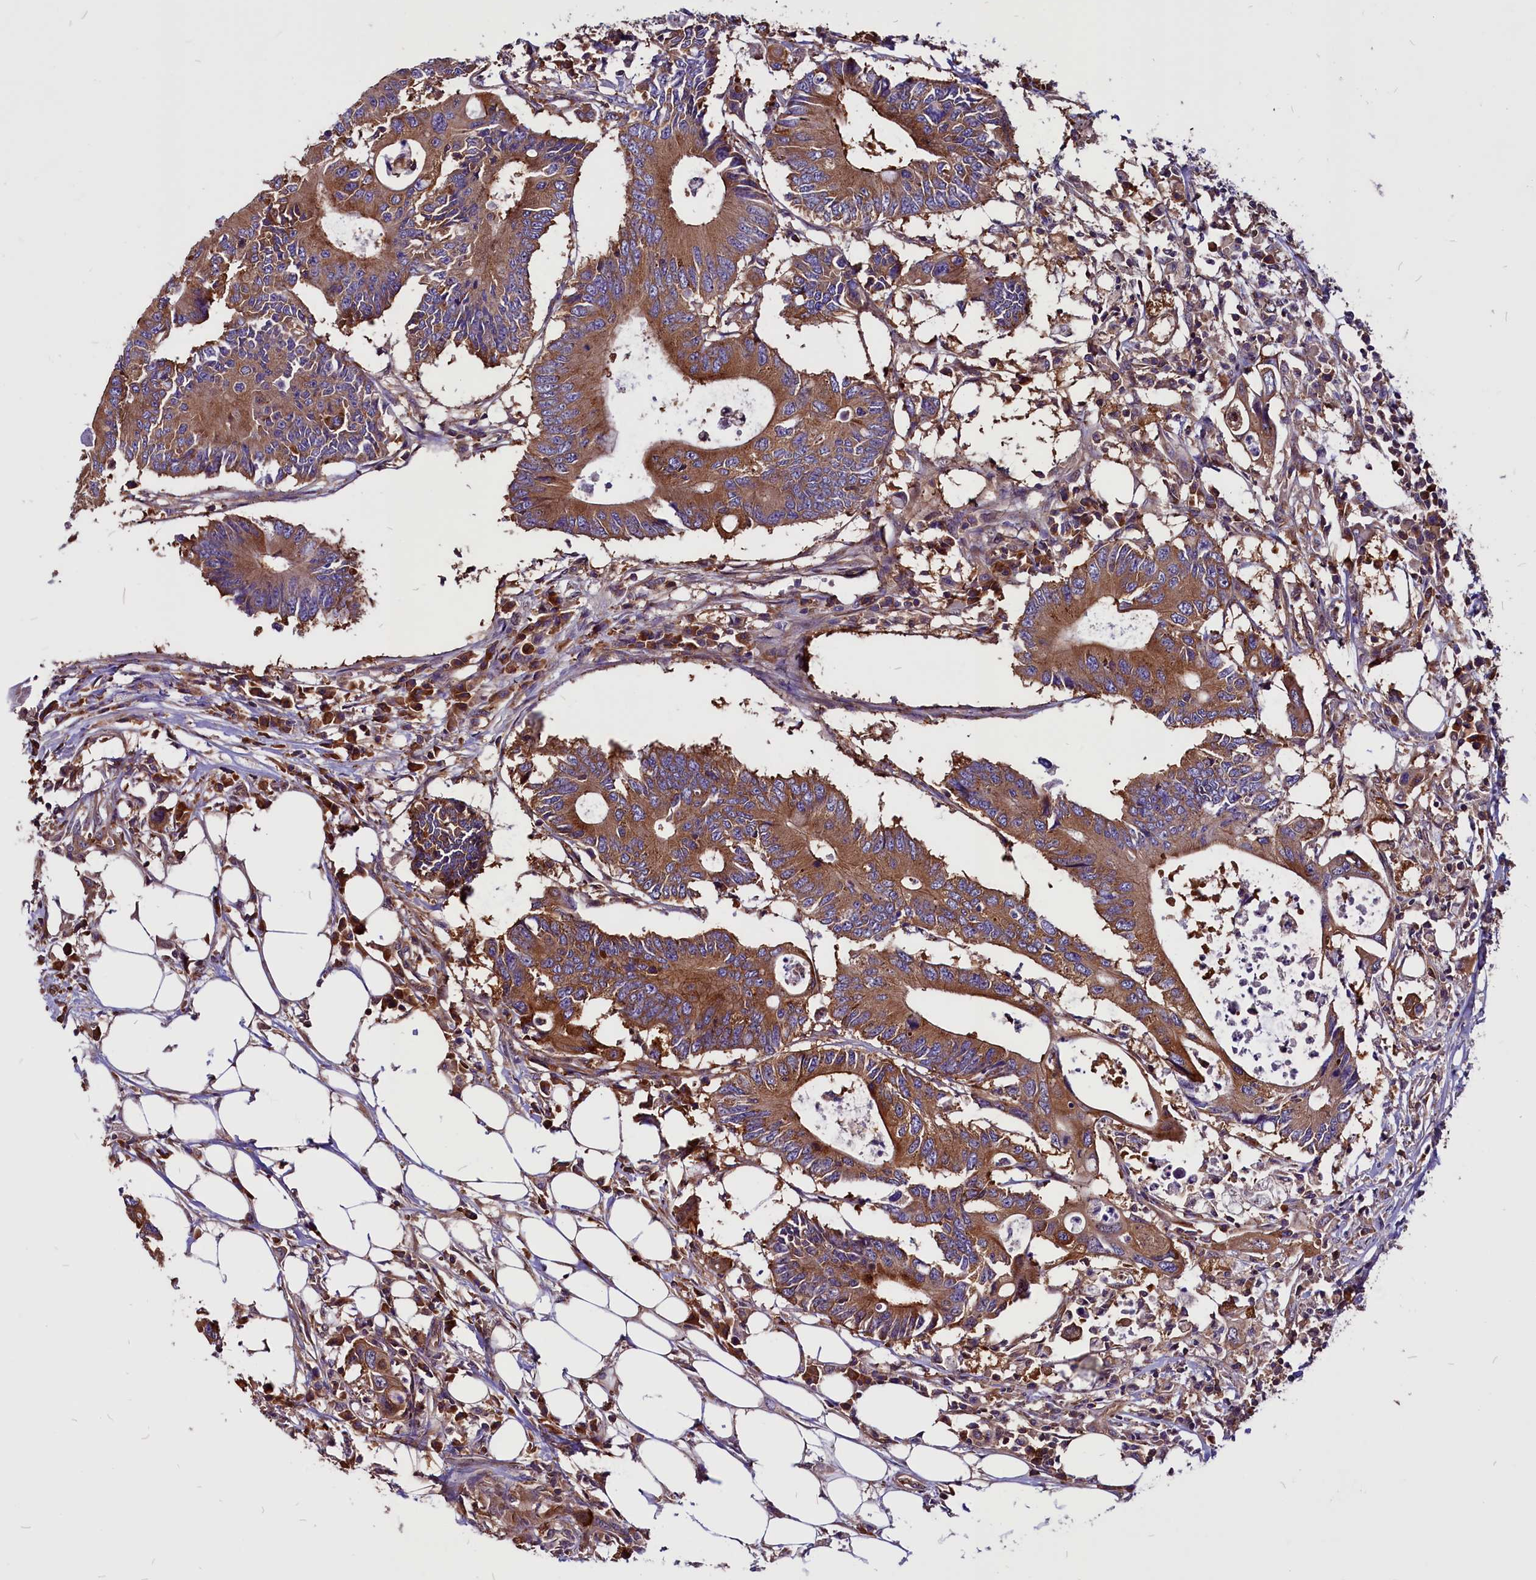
{"staining": {"intensity": "moderate", "quantity": ">75%", "location": "cytoplasmic/membranous"}, "tissue": "colorectal cancer", "cell_type": "Tumor cells", "image_type": "cancer", "snomed": [{"axis": "morphology", "description": "Adenocarcinoma, NOS"}, {"axis": "topography", "description": "Colon"}], "caption": "Moderate cytoplasmic/membranous staining for a protein is appreciated in approximately >75% of tumor cells of colorectal cancer (adenocarcinoma) using immunohistochemistry.", "gene": "EIF3G", "patient": {"sex": "male", "age": 71}}